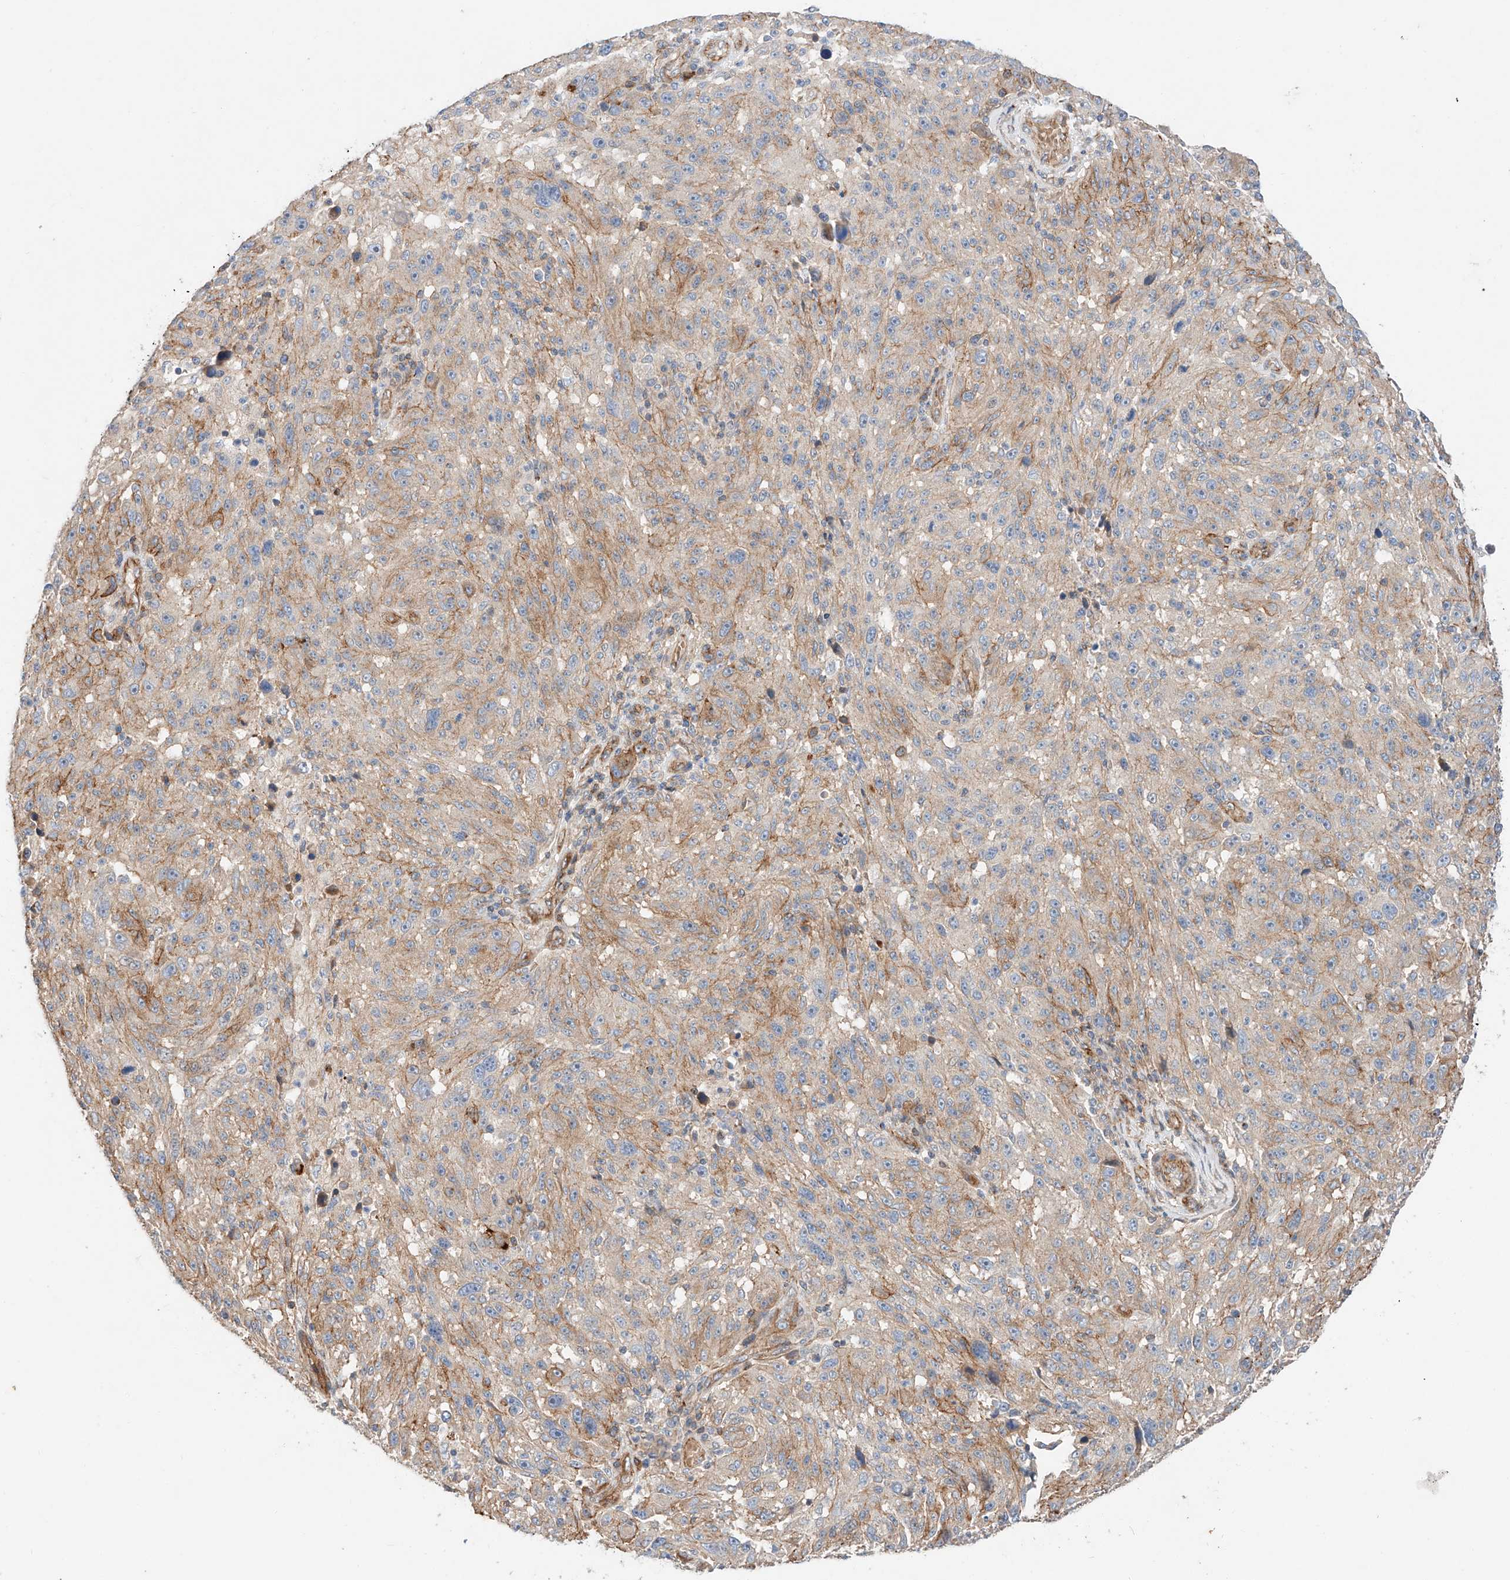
{"staining": {"intensity": "moderate", "quantity": "25%-75%", "location": "cytoplasmic/membranous"}, "tissue": "melanoma", "cell_type": "Tumor cells", "image_type": "cancer", "snomed": [{"axis": "morphology", "description": "Malignant melanoma, NOS"}, {"axis": "topography", "description": "Skin"}], "caption": "Melanoma was stained to show a protein in brown. There is medium levels of moderate cytoplasmic/membranous positivity in about 25%-75% of tumor cells.", "gene": "MINDY4", "patient": {"sex": "male", "age": 53}}